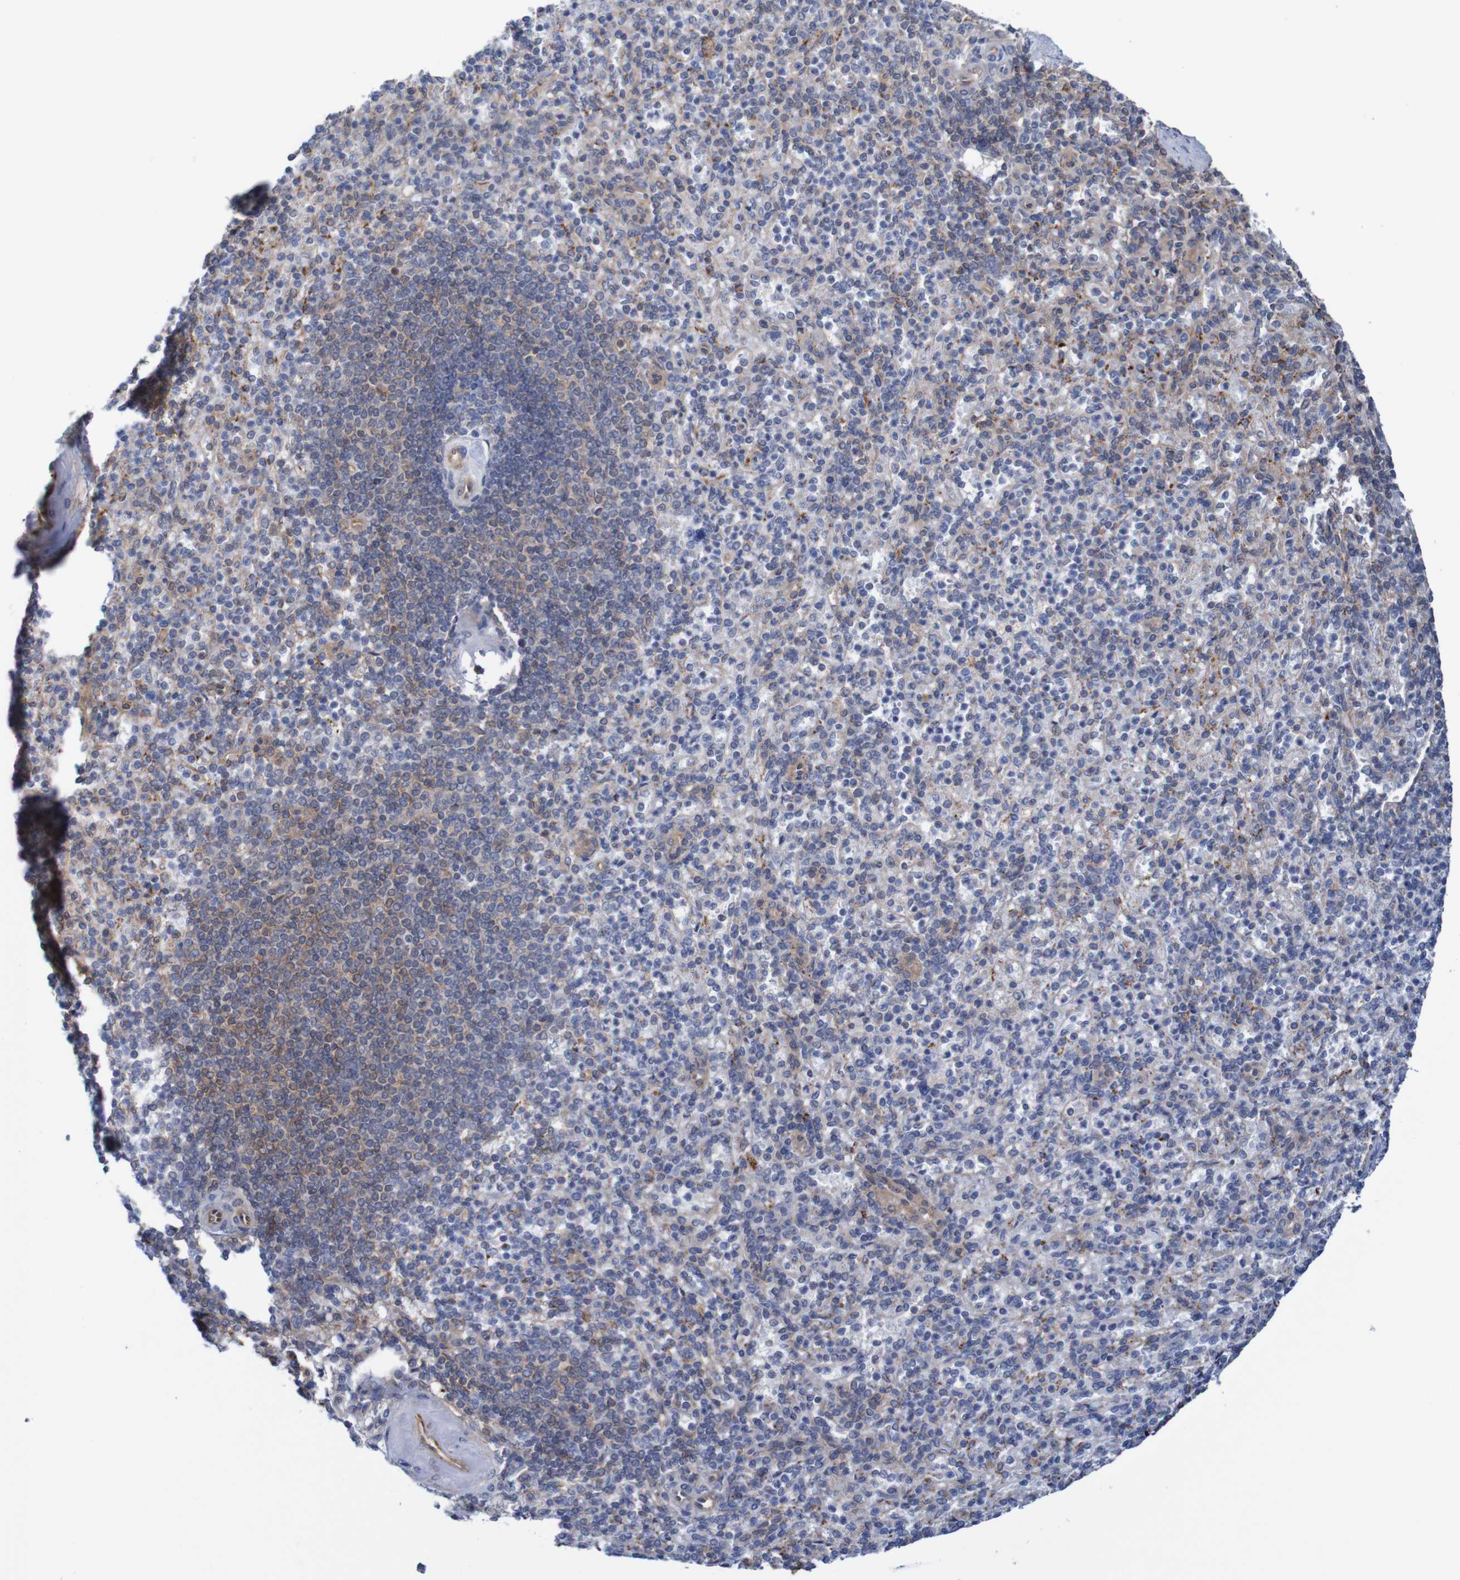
{"staining": {"intensity": "strong", "quantity": "<25%", "location": "cytoplasmic/membranous"}, "tissue": "spleen", "cell_type": "Cells in red pulp", "image_type": "normal", "snomed": [{"axis": "morphology", "description": "Normal tissue, NOS"}, {"axis": "topography", "description": "Spleen"}], "caption": "Spleen stained with immunohistochemistry shows strong cytoplasmic/membranous staining in about <25% of cells in red pulp. (Brightfield microscopy of DAB IHC at high magnification).", "gene": "RIGI", "patient": {"sex": "female", "age": 74}}